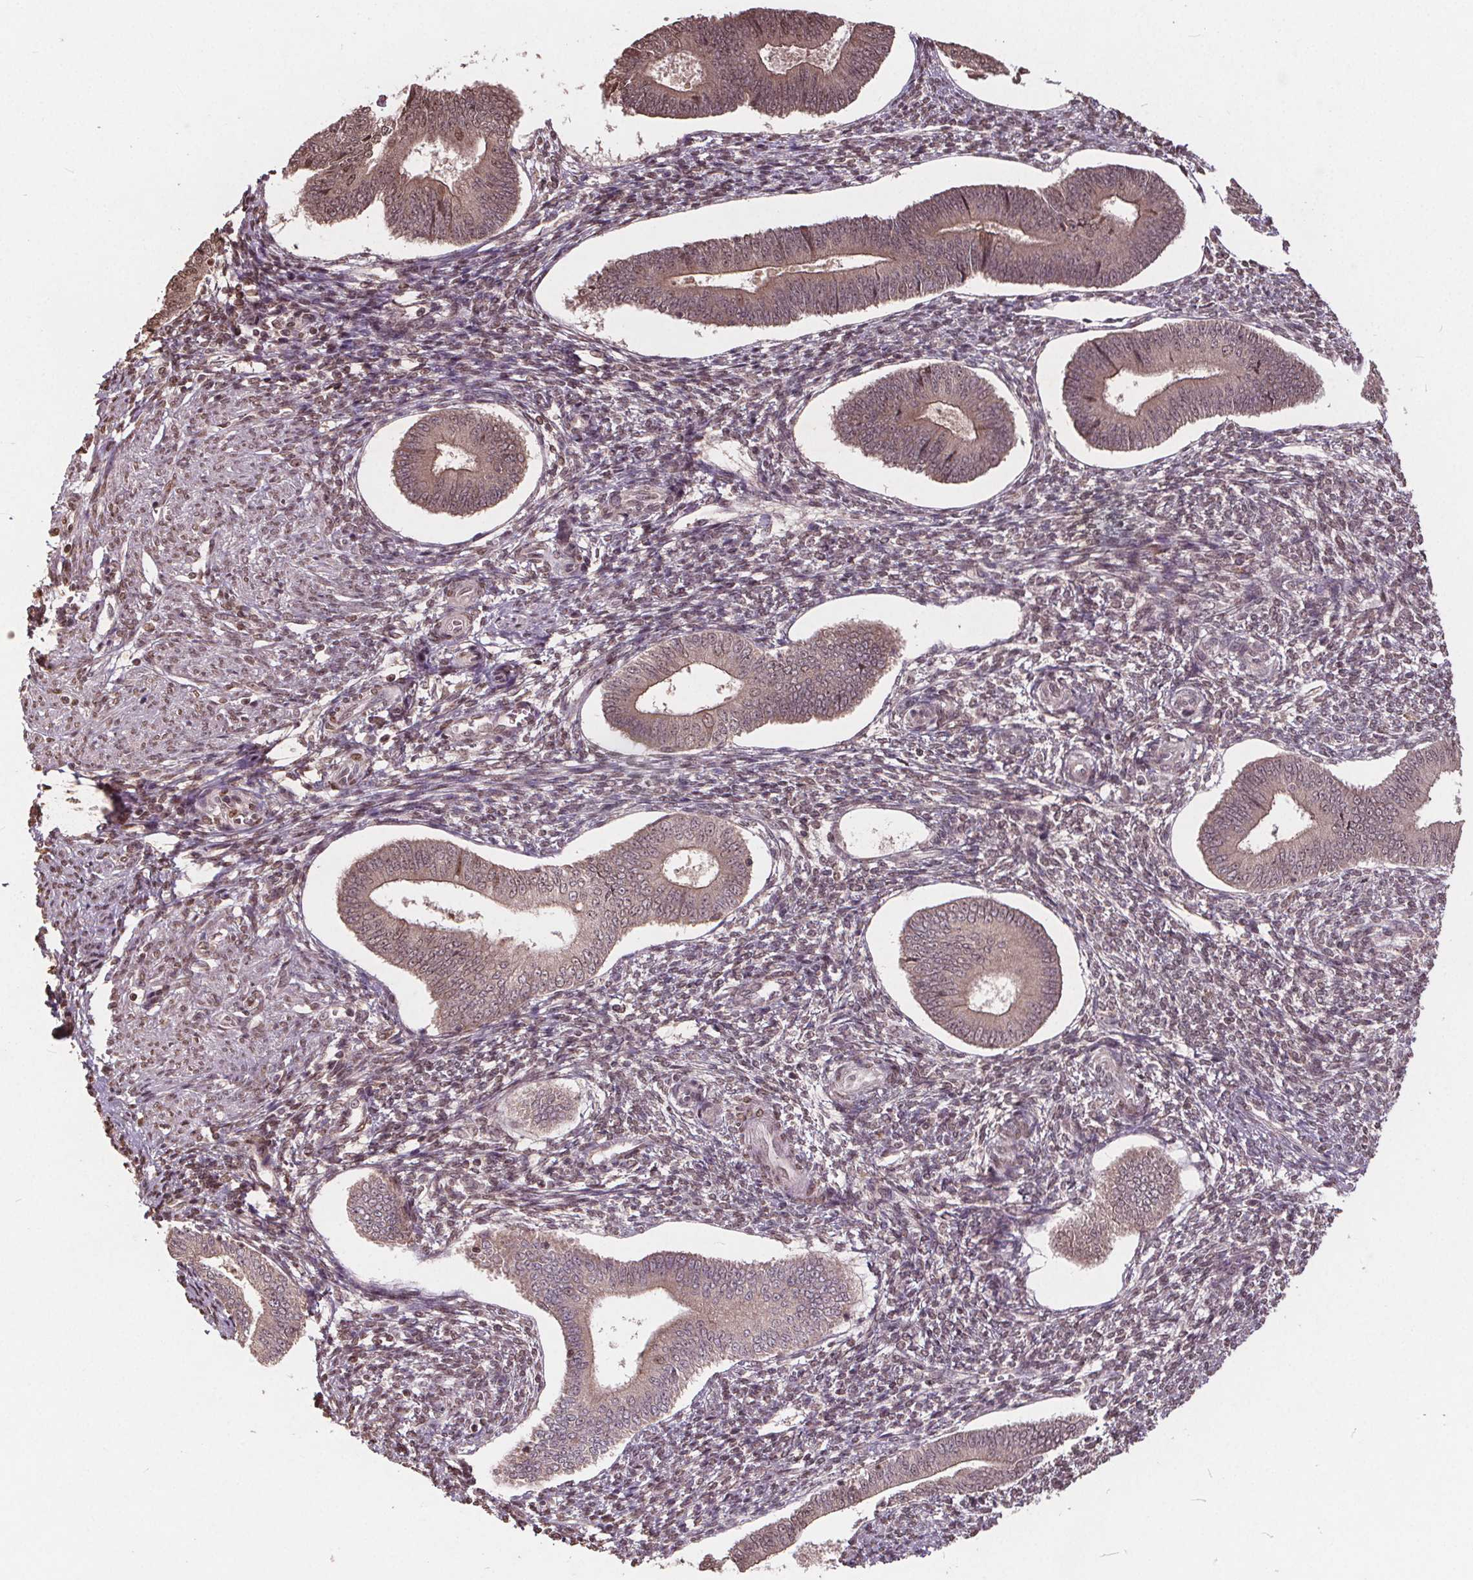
{"staining": {"intensity": "weak", "quantity": "25%-75%", "location": "nuclear"}, "tissue": "endometrium", "cell_type": "Cells in endometrial stroma", "image_type": "normal", "snomed": [{"axis": "morphology", "description": "Normal tissue, NOS"}, {"axis": "topography", "description": "Endometrium"}], "caption": "Protein staining of benign endometrium reveals weak nuclear expression in approximately 25%-75% of cells in endometrial stroma.", "gene": "HIF1AN", "patient": {"sex": "female", "age": 42}}